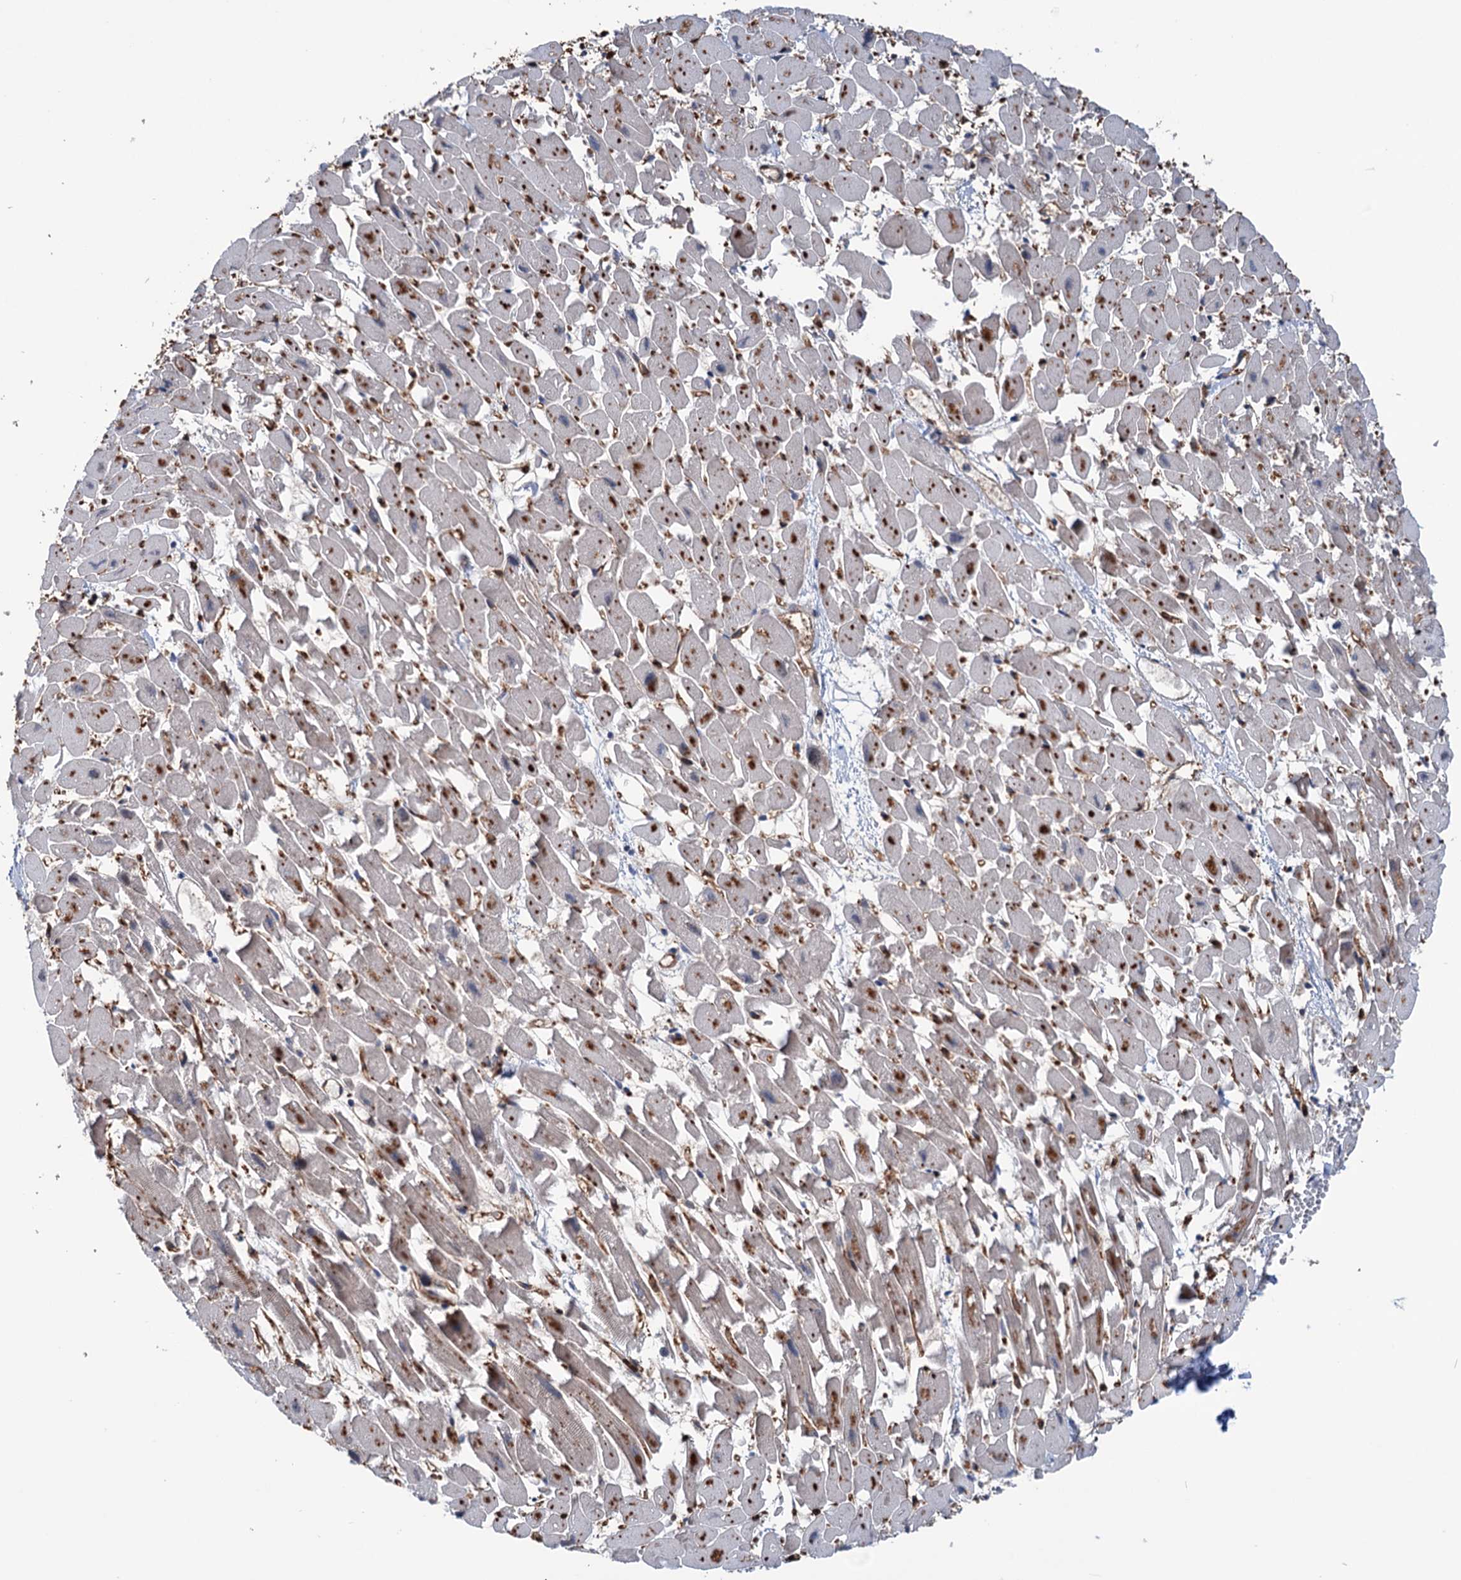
{"staining": {"intensity": "moderate", "quantity": "25%-75%", "location": "cytoplasmic/membranous,nuclear"}, "tissue": "heart muscle", "cell_type": "Cardiomyocytes", "image_type": "normal", "snomed": [{"axis": "morphology", "description": "Normal tissue, NOS"}, {"axis": "topography", "description": "Heart"}], "caption": "Immunohistochemical staining of benign human heart muscle shows medium levels of moderate cytoplasmic/membranous,nuclear positivity in about 25%-75% of cardiomyocytes.", "gene": "NCAPD2", "patient": {"sex": "female", "age": 64}}